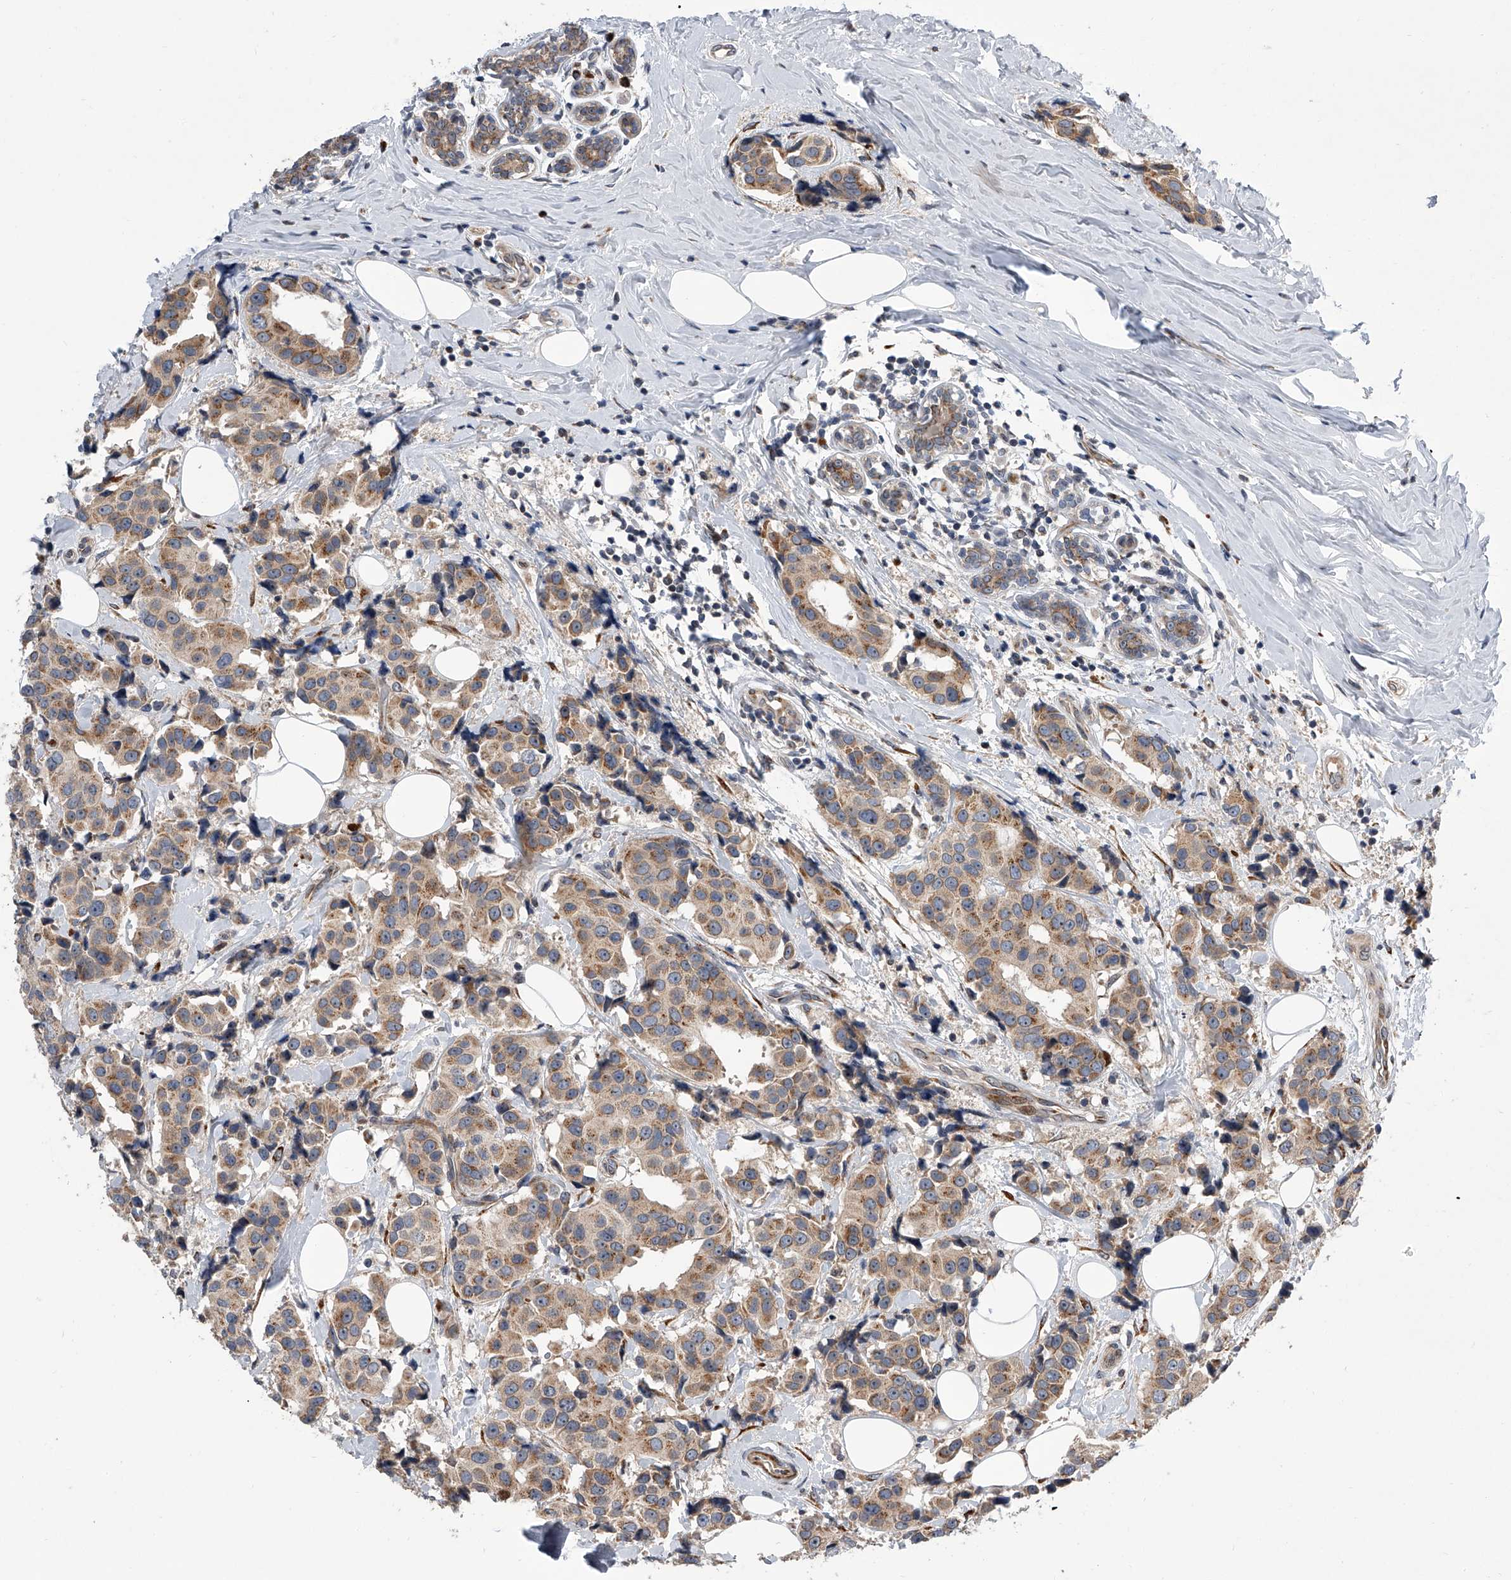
{"staining": {"intensity": "moderate", "quantity": ">75%", "location": "cytoplasmic/membranous"}, "tissue": "breast cancer", "cell_type": "Tumor cells", "image_type": "cancer", "snomed": [{"axis": "morphology", "description": "Normal tissue, NOS"}, {"axis": "morphology", "description": "Duct carcinoma"}, {"axis": "topography", "description": "Breast"}], "caption": "Human breast cancer stained for a protein (brown) displays moderate cytoplasmic/membranous positive staining in approximately >75% of tumor cells.", "gene": "DLGAP2", "patient": {"sex": "female", "age": 39}}